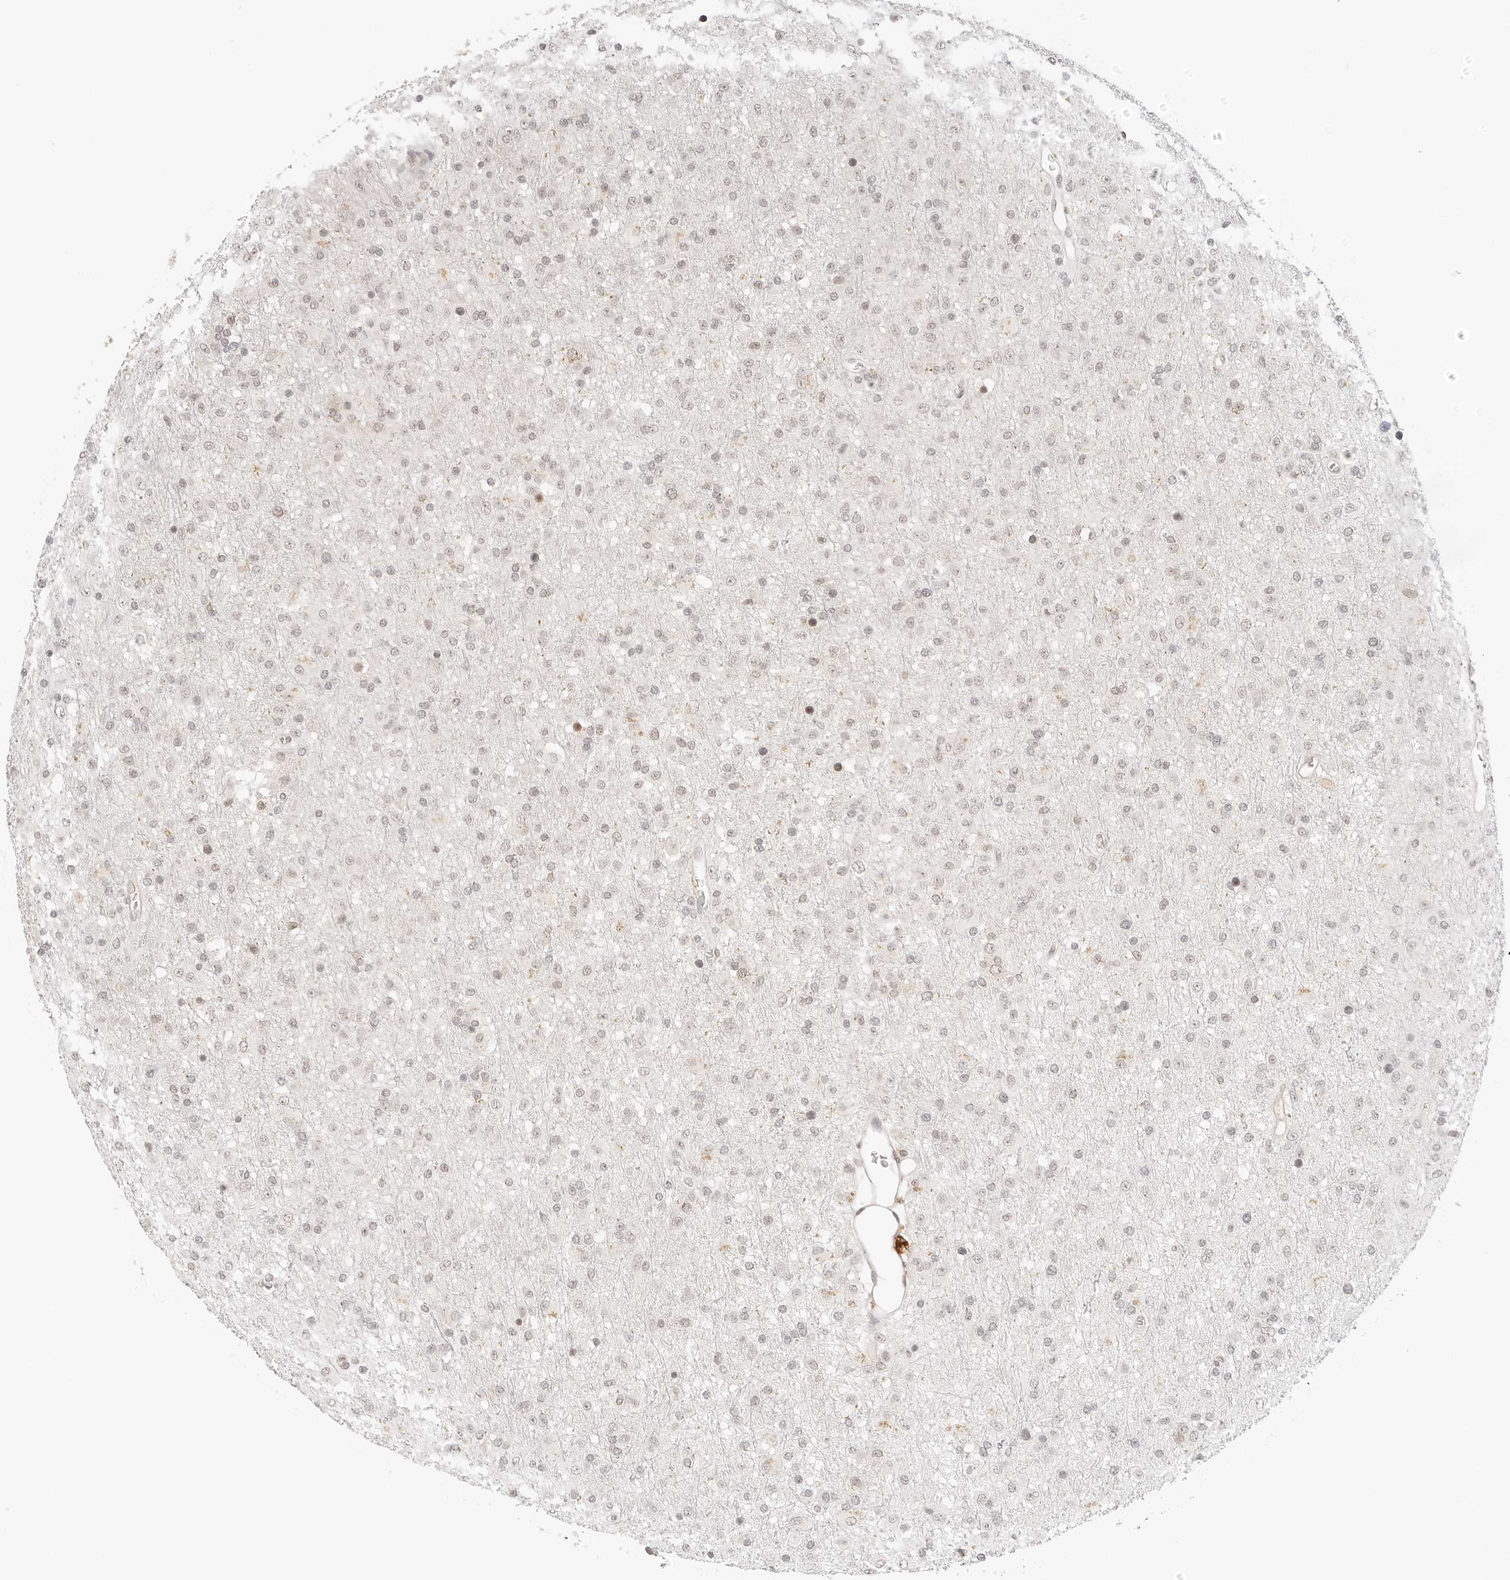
{"staining": {"intensity": "weak", "quantity": ">75%", "location": "nuclear"}, "tissue": "glioma", "cell_type": "Tumor cells", "image_type": "cancer", "snomed": [{"axis": "morphology", "description": "Glioma, malignant, Low grade"}, {"axis": "topography", "description": "Brain"}], "caption": "The histopathology image displays staining of malignant glioma (low-grade), revealing weak nuclear protein positivity (brown color) within tumor cells.", "gene": "SEPTIN4", "patient": {"sex": "male", "age": 65}}